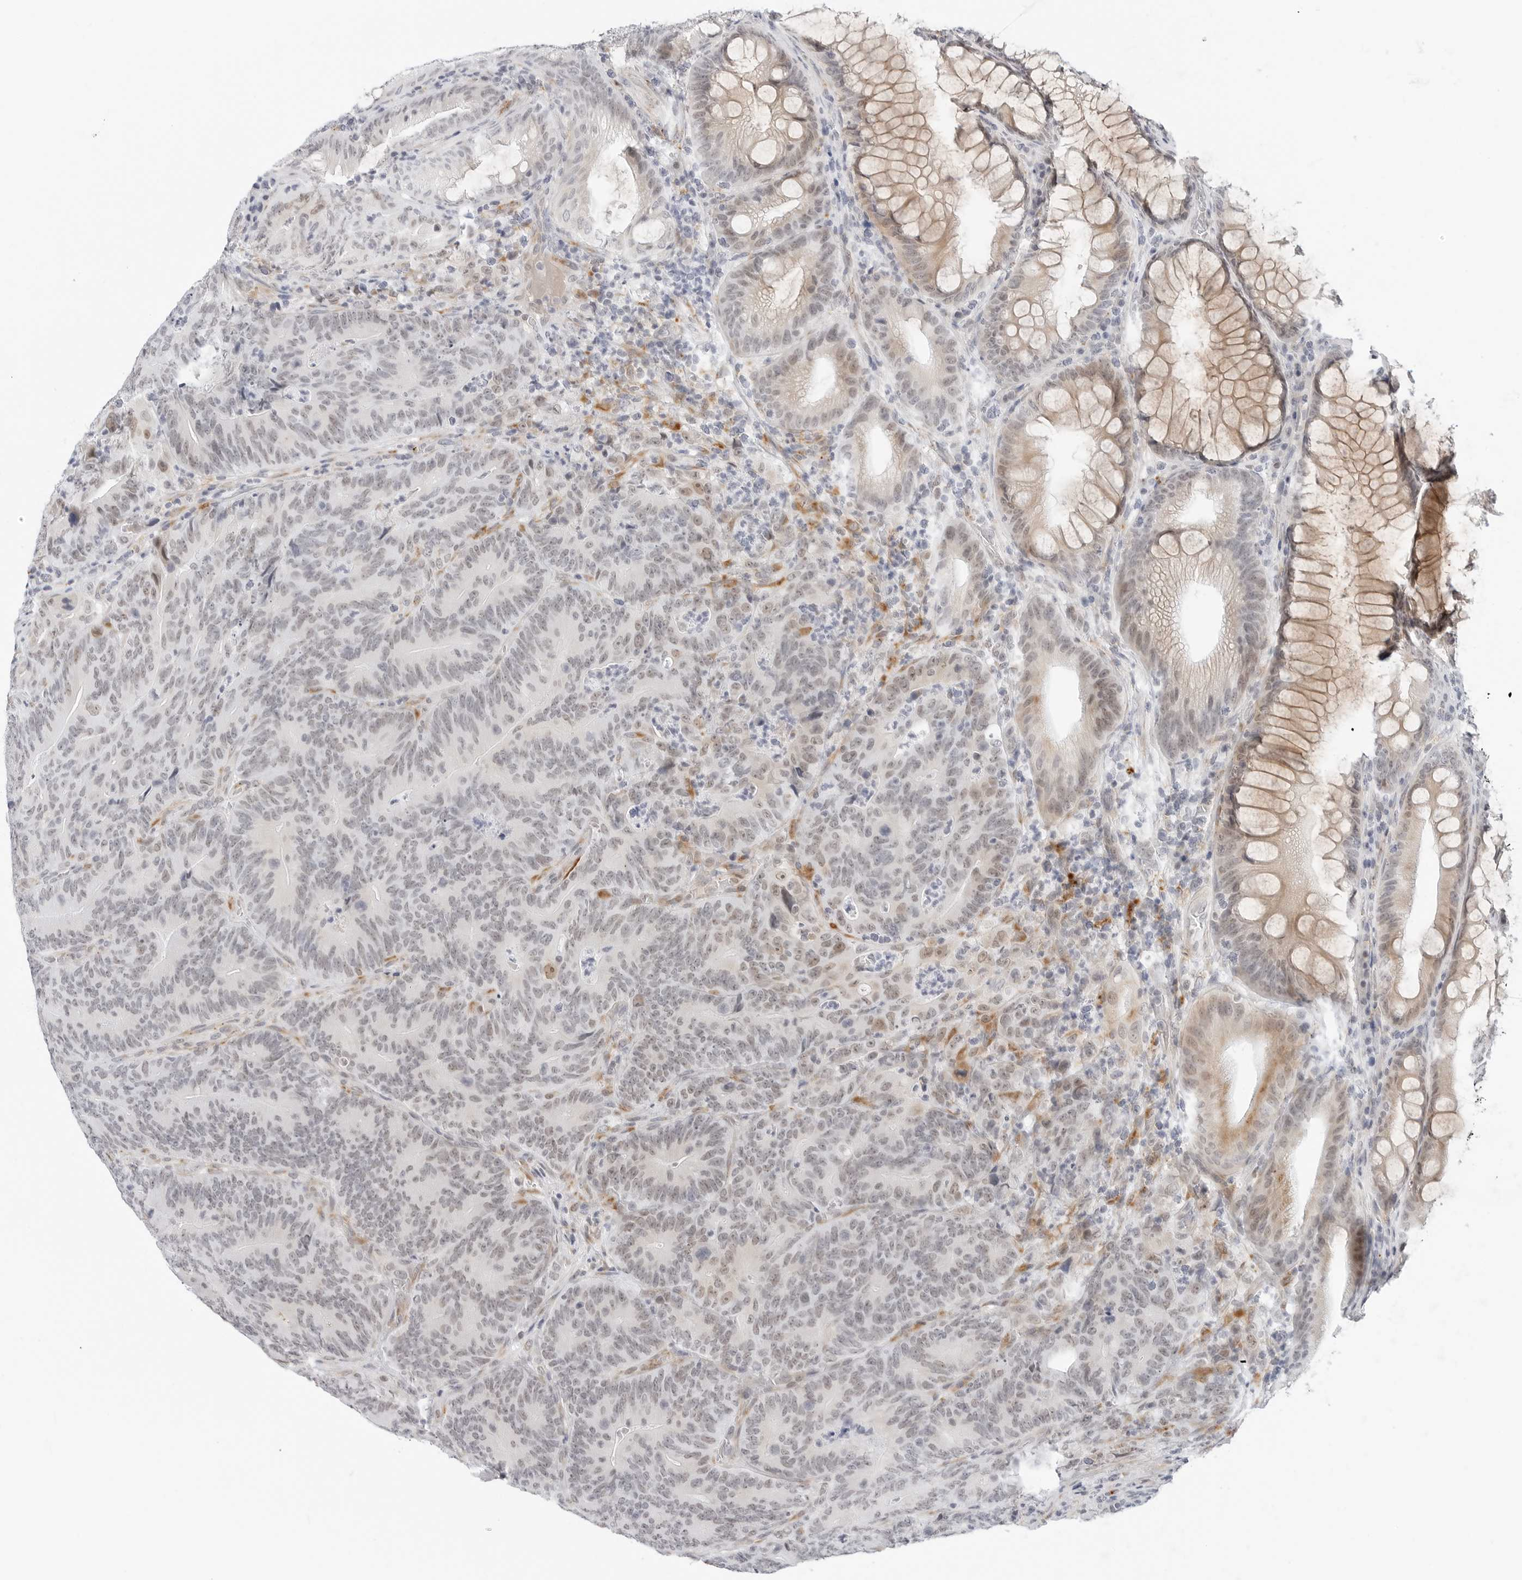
{"staining": {"intensity": "weak", "quantity": "25%-75%", "location": "cytoplasmic/membranous,nuclear"}, "tissue": "colorectal cancer", "cell_type": "Tumor cells", "image_type": "cancer", "snomed": [{"axis": "morphology", "description": "Normal tissue, NOS"}, {"axis": "topography", "description": "Colon"}], "caption": "Tumor cells demonstrate low levels of weak cytoplasmic/membranous and nuclear staining in about 25%-75% of cells in colorectal cancer.", "gene": "TSEN2", "patient": {"sex": "female", "age": 82}}